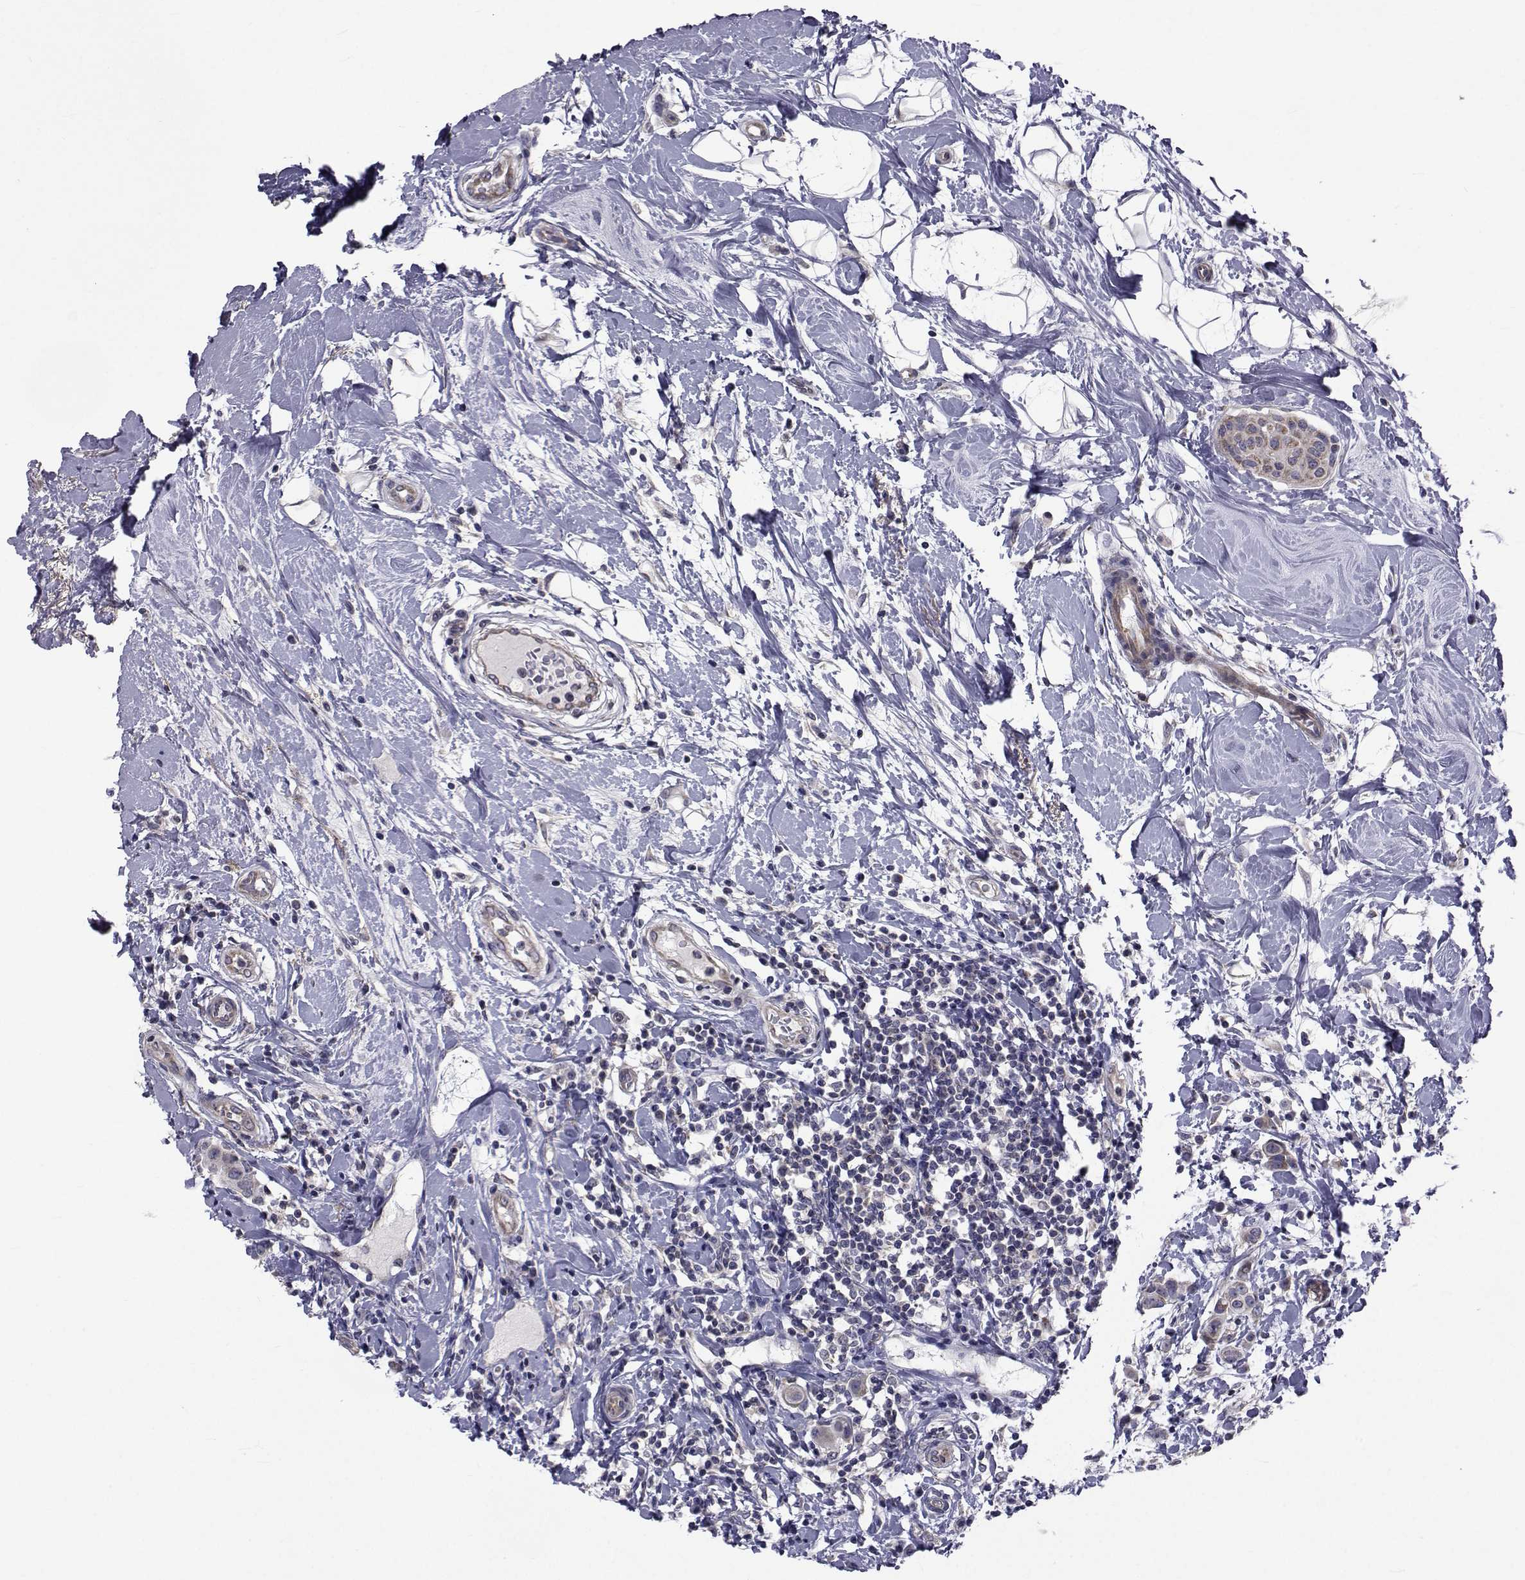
{"staining": {"intensity": "weak", "quantity": "<25%", "location": "cytoplasmic/membranous"}, "tissue": "breast cancer", "cell_type": "Tumor cells", "image_type": "cancer", "snomed": [{"axis": "morphology", "description": "Duct carcinoma"}, {"axis": "topography", "description": "Breast"}], "caption": "High power microscopy histopathology image of an immunohistochemistry (IHC) photomicrograph of infiltrating ductal carcinoma (breast), revealing no significant expression in tumor cells. (Stains: DAB IHC with hematoxylin counter stain, Microscopy: brightfield microscopy at high magnification).", "gene": "CFAP74", "patient": {"sex": "female", "age": 27}}